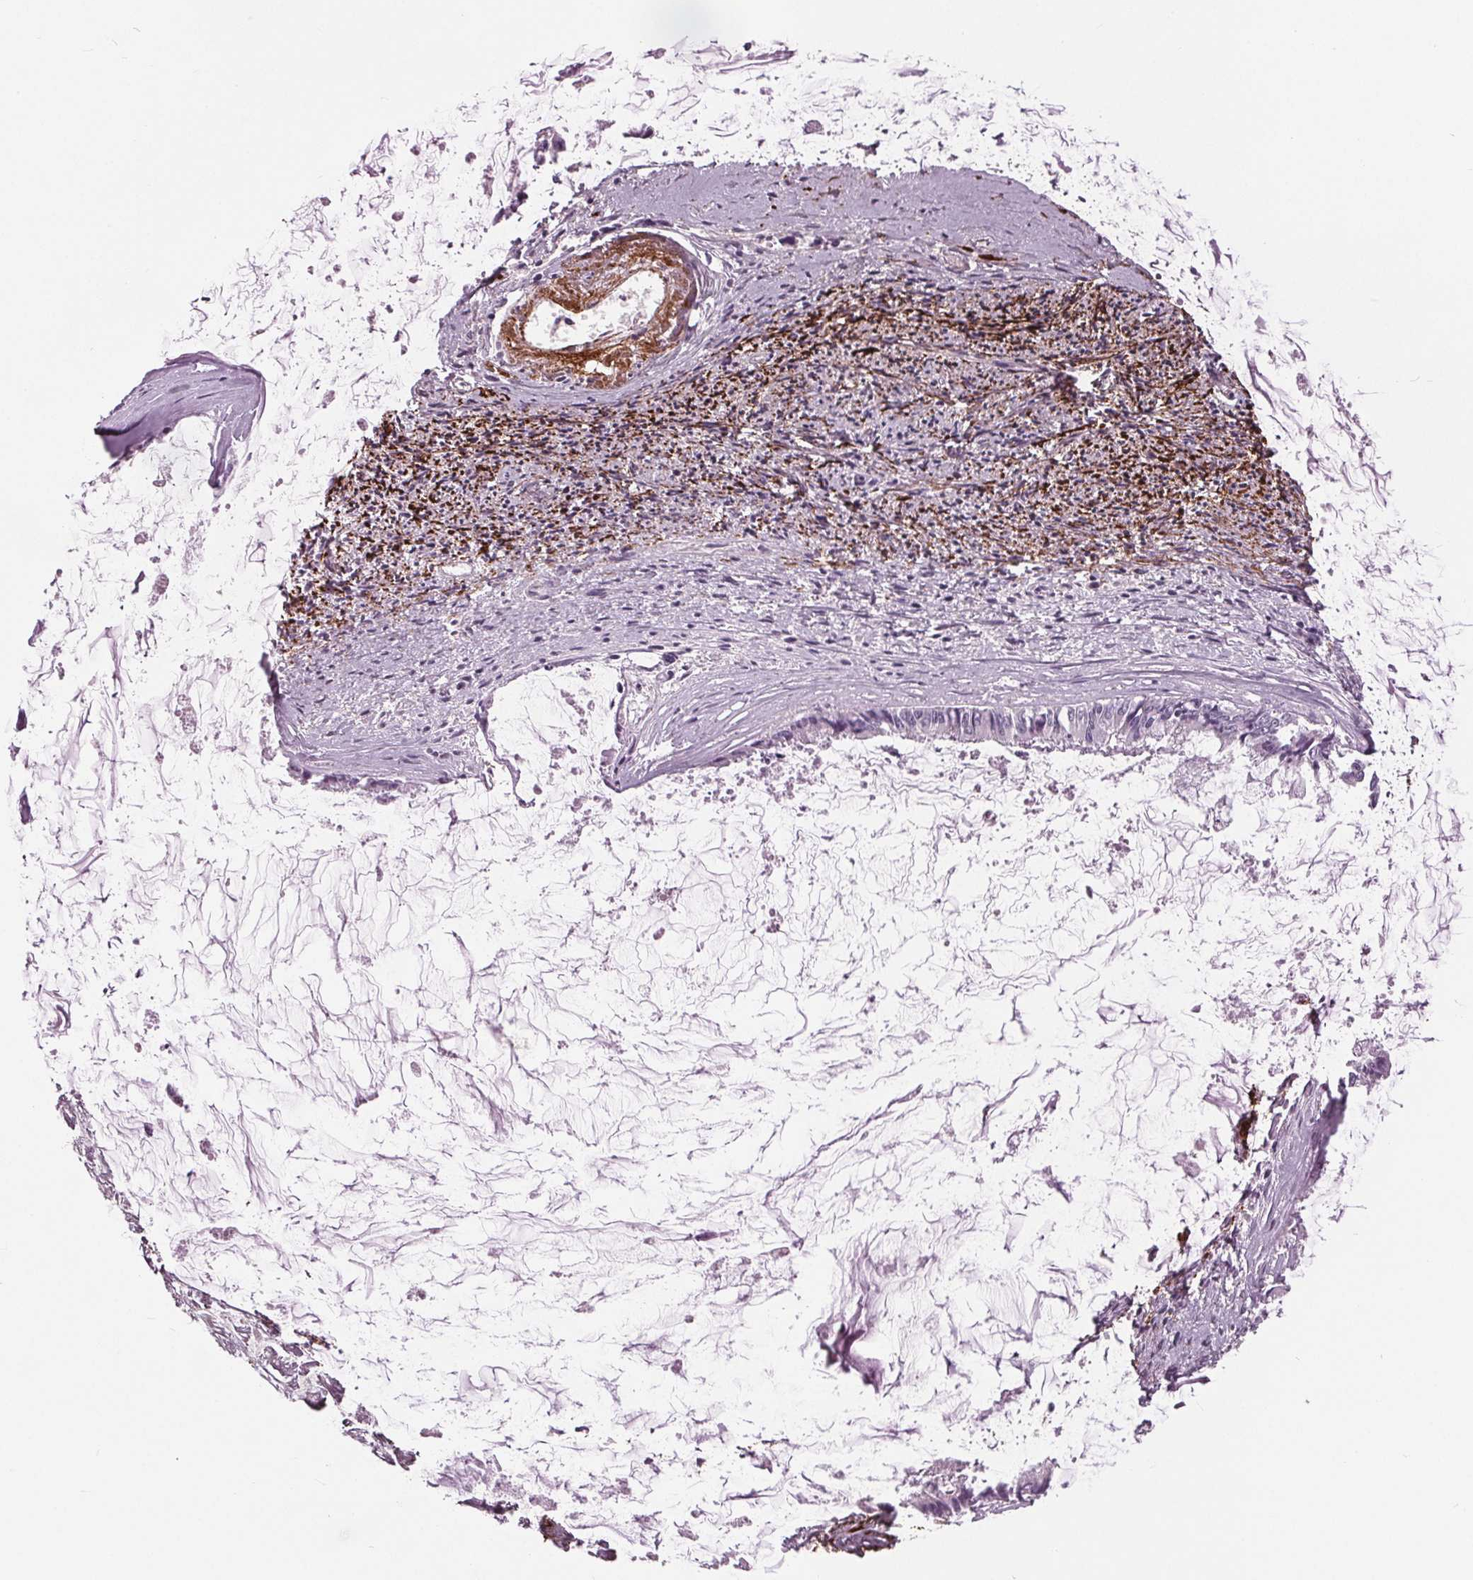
{"staining": {"intensity": "negative", "quantity": "none", "location": "none"}, "tissue": "ovarian cancer", "cell_type": "Tumor cells", "image_type": "cancer", "snomed": [{"axis": "morphology", "description": "Cystadenocarcinoma, mucinous, NOS"}, {"axis": "topography", "description": "Ovary"}], "caption": "DAB (3,3'-diaminobenzidine) immunohistochemical staining of ovarian cancer displays no significant staining in tumor cells.", "gene": "AMBP", "patient": {"sex": "female", "age": 90}}